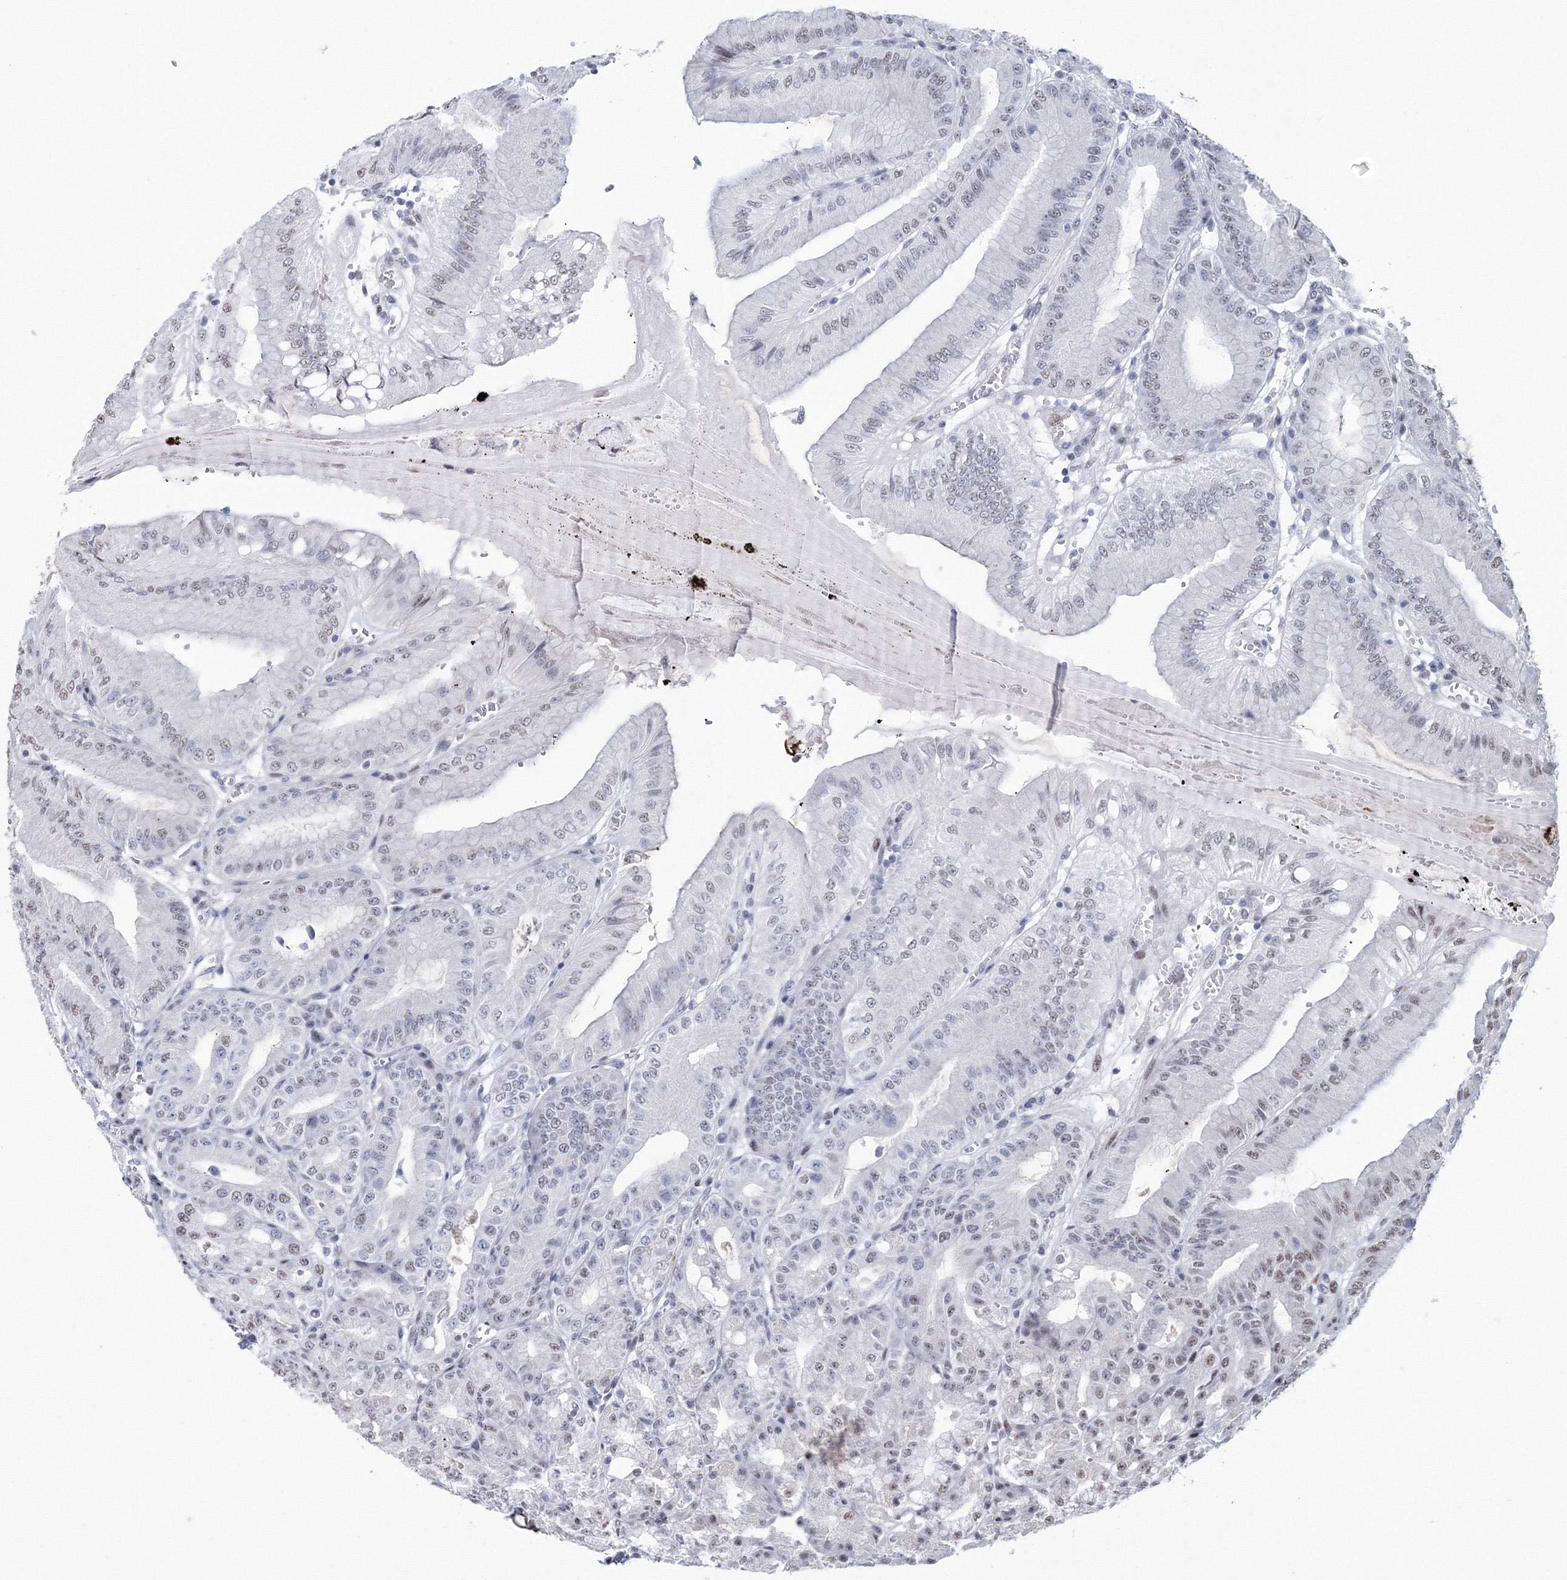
{"staining": {"intensity": "moderate", "quantity": "<25%", "location": "nuclear"}, "tissue": "stomach", "cell_type": "Glandular cells", "image_type": "normal", "snomed": [{"axis": "morphology", "description": "Normal tissue, NOS"}, {"axis": "topography", "description": "Stomach, lower"}], "caption": "Approximately <25% of glandular cells in unremarkable human stomach demonstrate moderate nuclear protein positivity as visualized by brown immunohistochemical staining.", "gene": "TATDN2", "patient": {"sex": "male", "age": 71}}